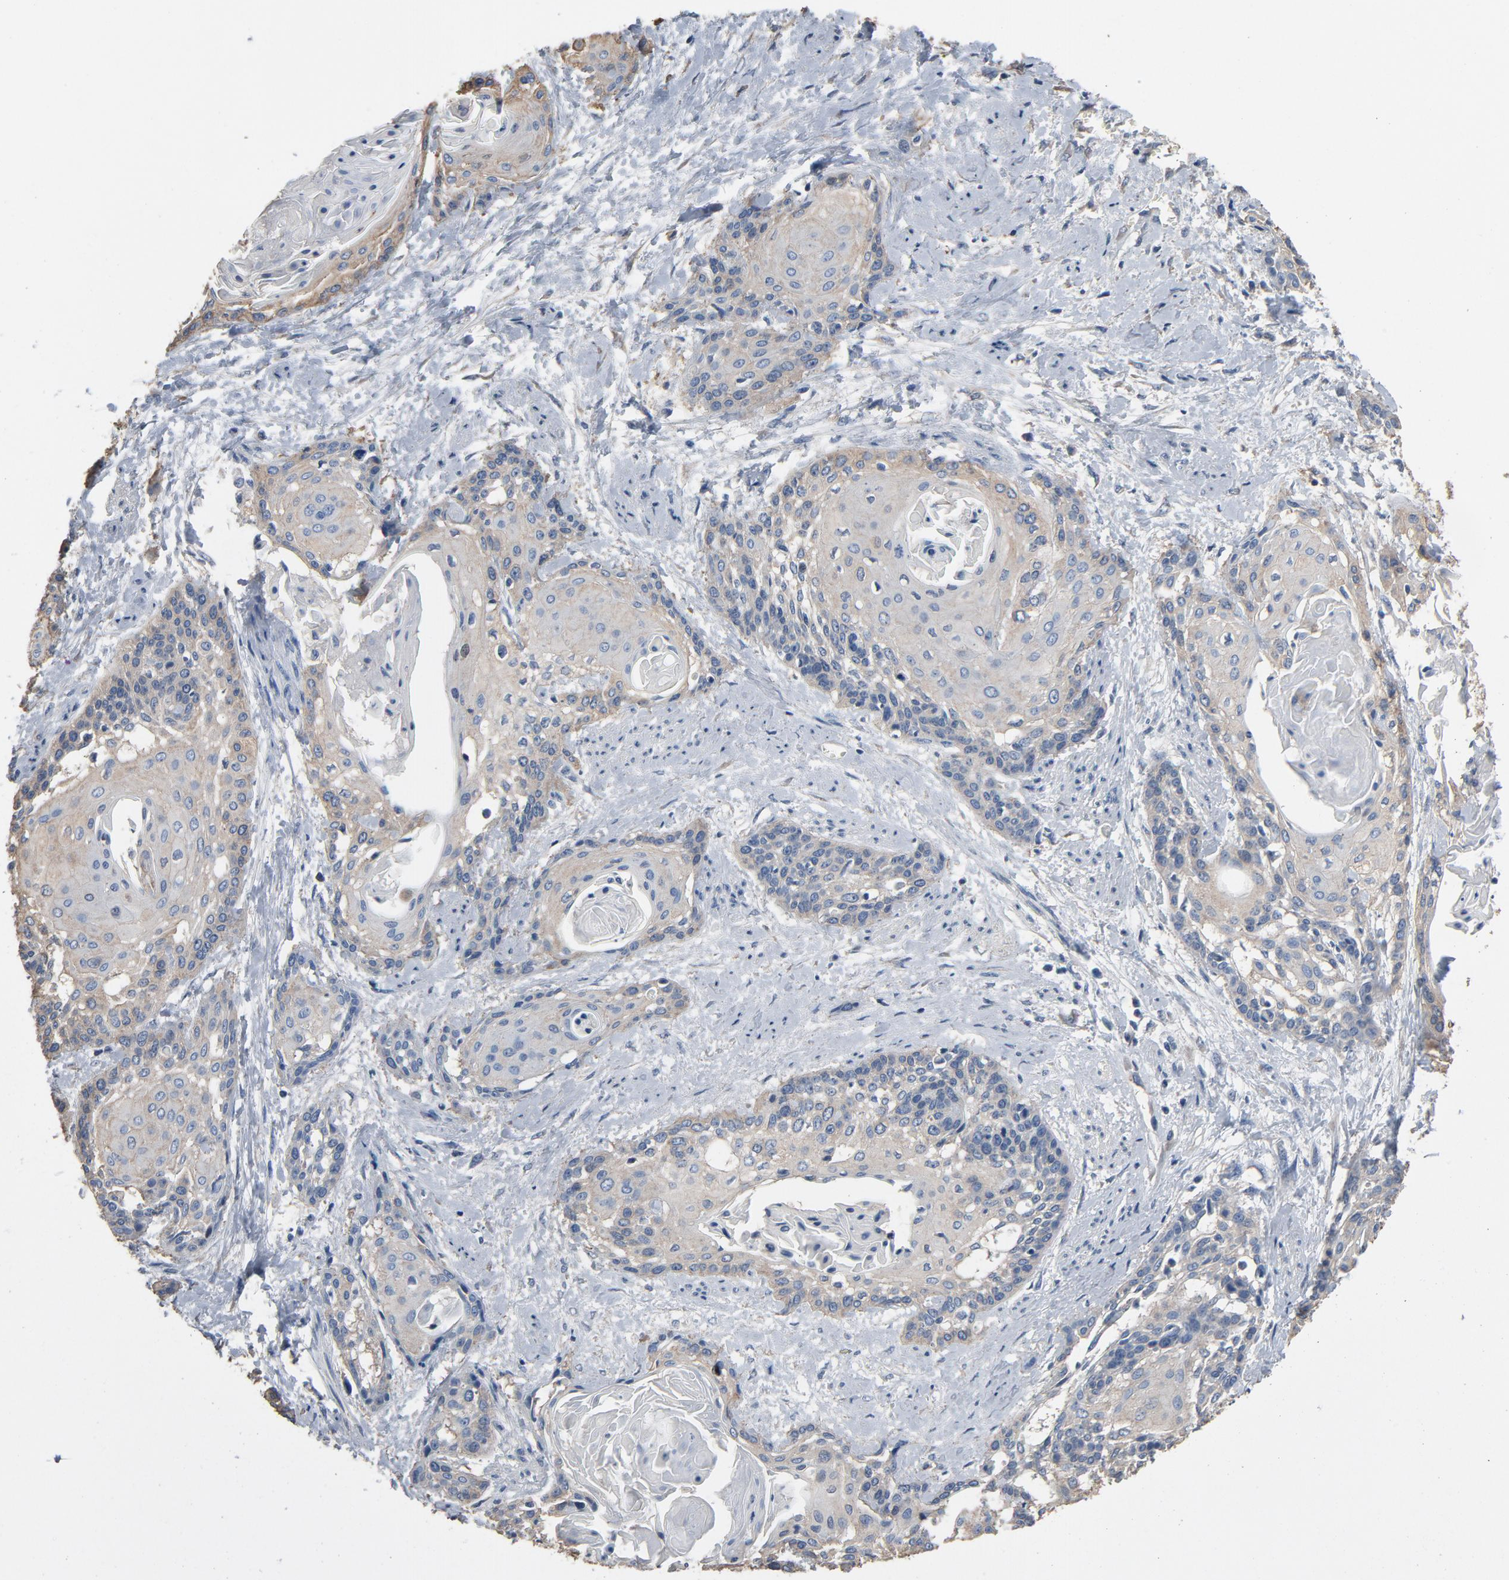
{"staining": {"intensity": "weak", "quantity": ">75%", "location": "cytoplasmic/membranous"}, "tissue": "cervical cancer", "cell_type": "Tumor cells", "image_type": "cancer", "snomed": [{"axis": "morphology", "description": "Squamous cell carcinoma, NOS"}, {"axis": "topography", "description": "Cervix"}], "caption": "Cervical squamous cell carcinoma was stained to show a protein in brown. There is low levels of weak cytoplasmic/membranous positivity in approximately >75% of tumor cells.", "gene": "SOX6", "patient": {"sex": "female", "age": 57}}